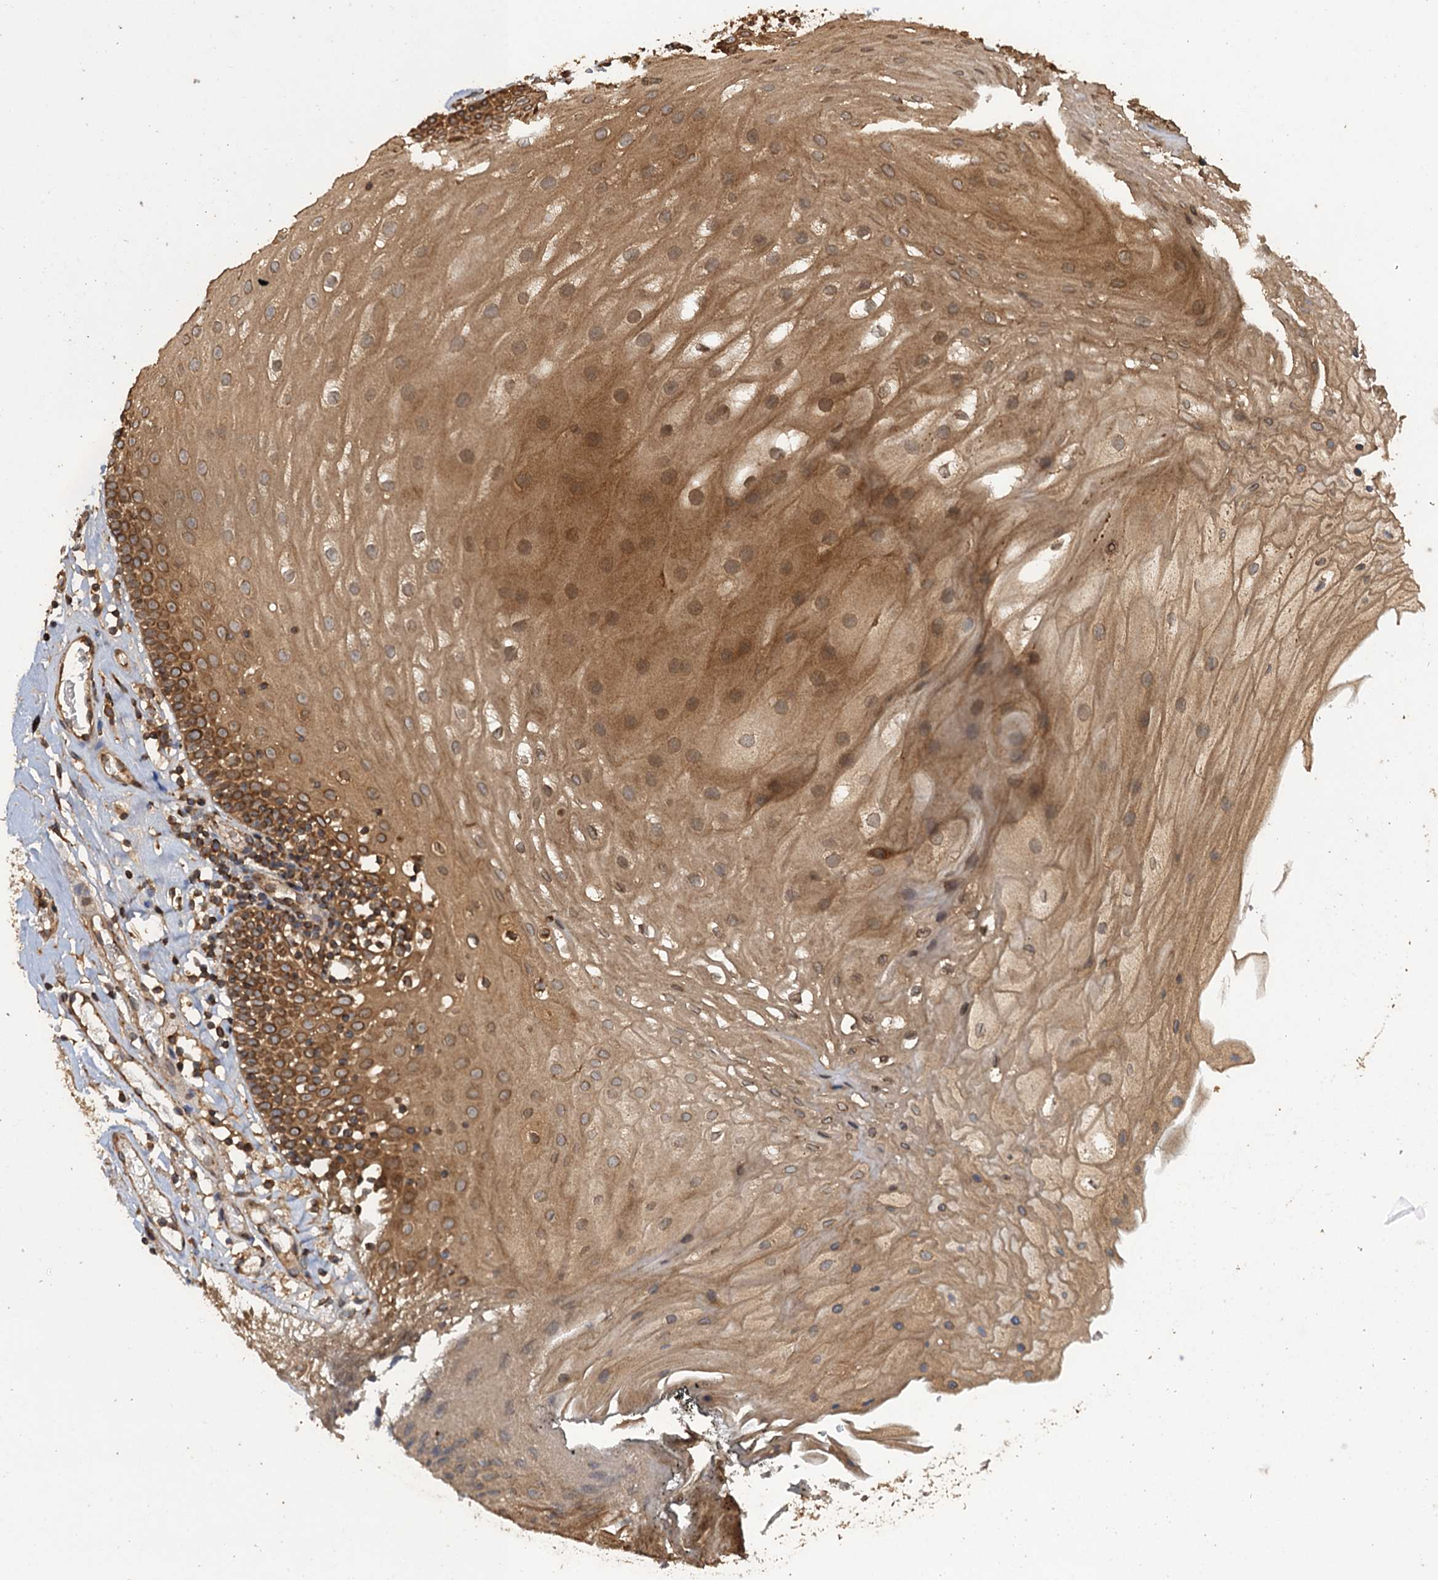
{"staining": {"intensity": "moderate", "quantity": ">75%", "location": "cytoplasmic/membranous"}, "tissue": "oral mucosa", "cell_type": "Squamous epithelial cells", "image_type": "normal", "snomed": [{"axis": "morphology", "description": "Normal tissue, NOS"}, {"axis": "topography", "description": "Oral tissue"}], "caption": "Benign oral mucosa displays moderate cytoplasmic/membranous staining in approximately >75% of squamous epithelial cells (IHC, brightfield microscopy, high magnification)..", "gene": "GLE1", "patient": {"sex": "female", "age": 80}}